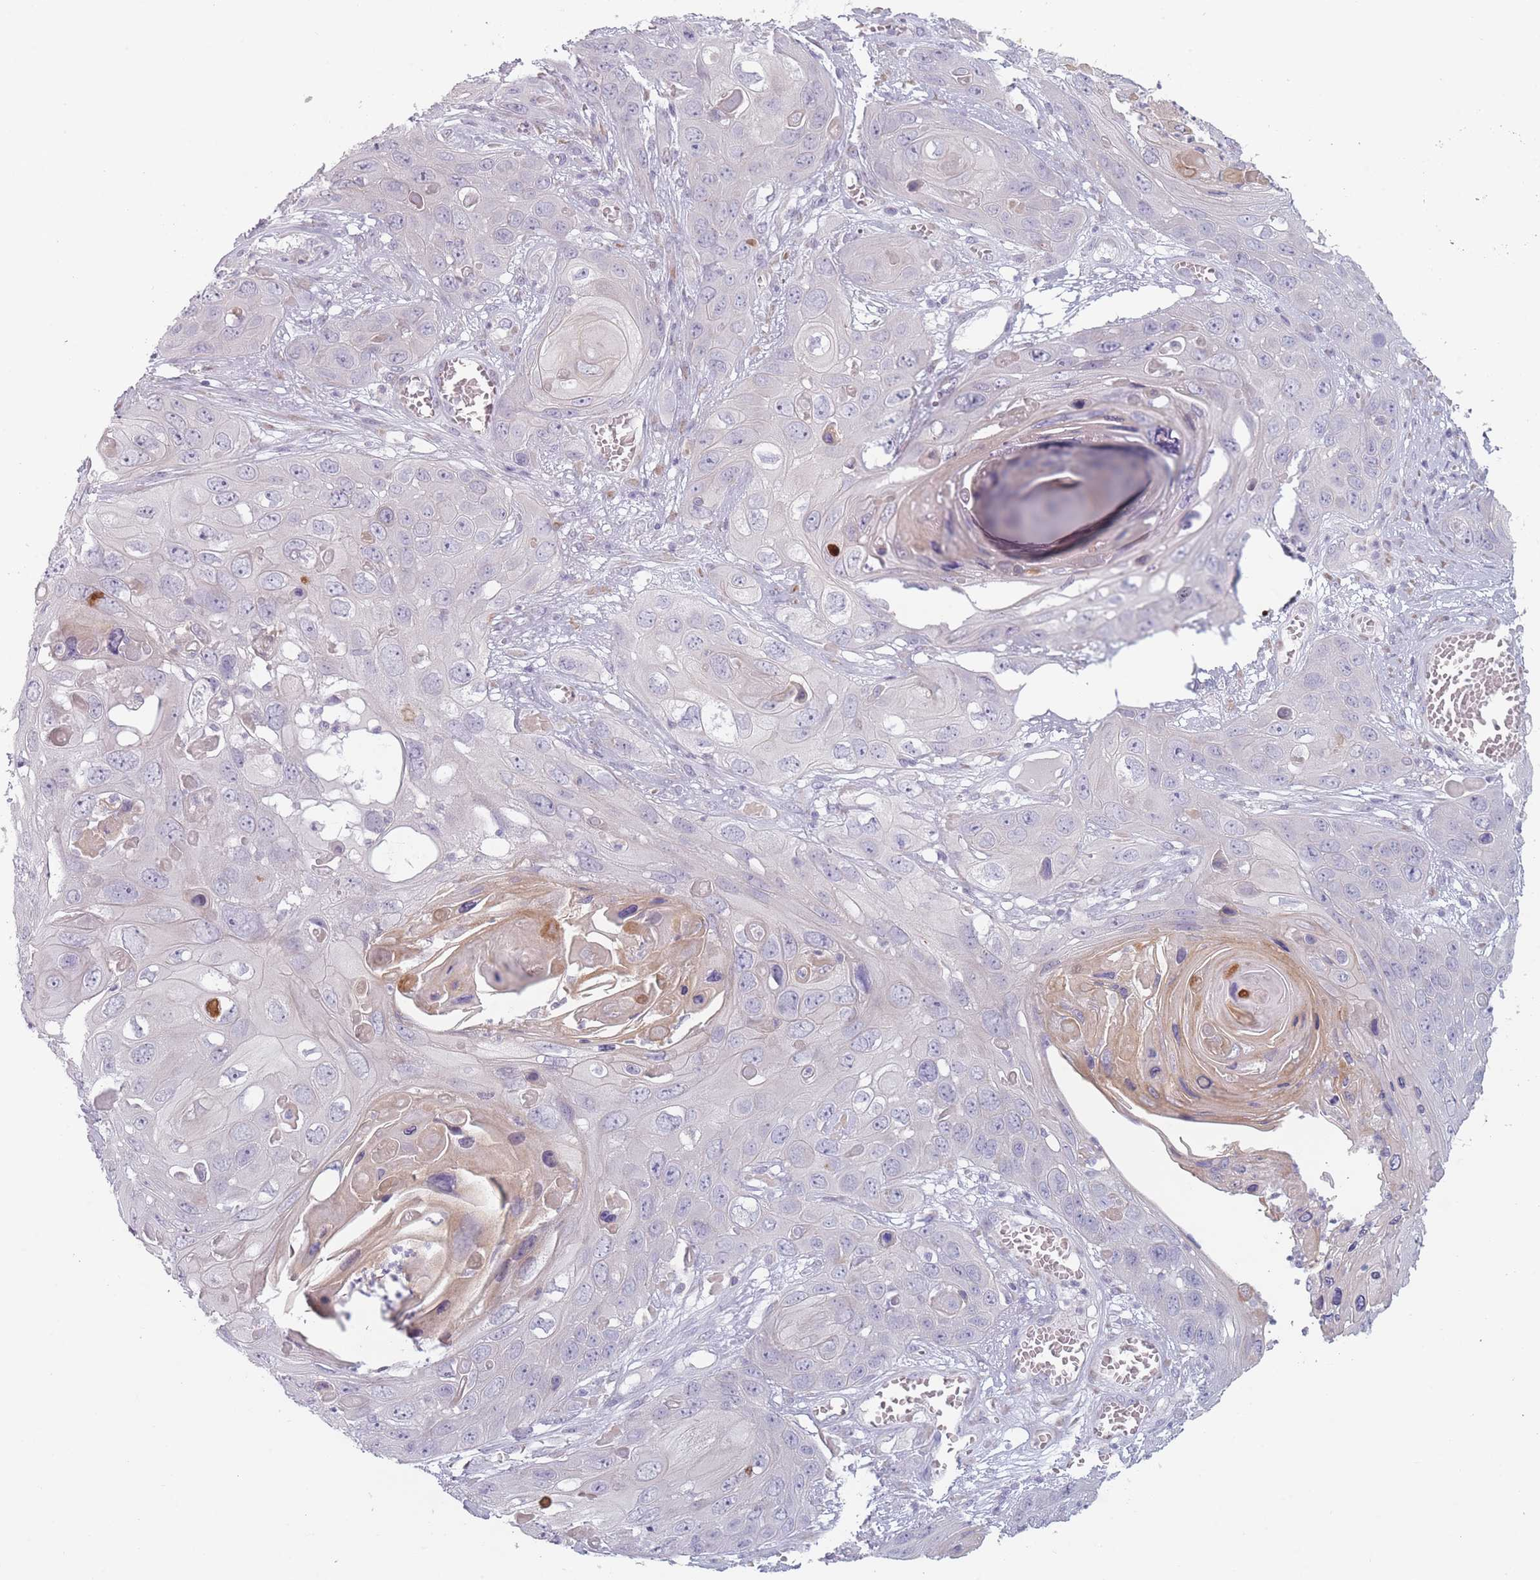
{"staining": {"intensity": "negative", "quantity": "none", "location": "none"}, "tissue": "skin cancer", "cell_type": "Tumor cells", "image_type": "cancer", "snomed": [{"axis": "morphology", "description": "Squamous cell carcinoma, NOS"}, {"axis": "topography", "description": "Skin"}], "caption": "IHC histopathology image of squamous cell carcinoma (skin) stained for a protein (brown), which shows no expression in tumor cells. (DAB immunohistochemistry, high magnification).", "gene": "RASL10B", "patient": {"sex": "male", "age": 55}}